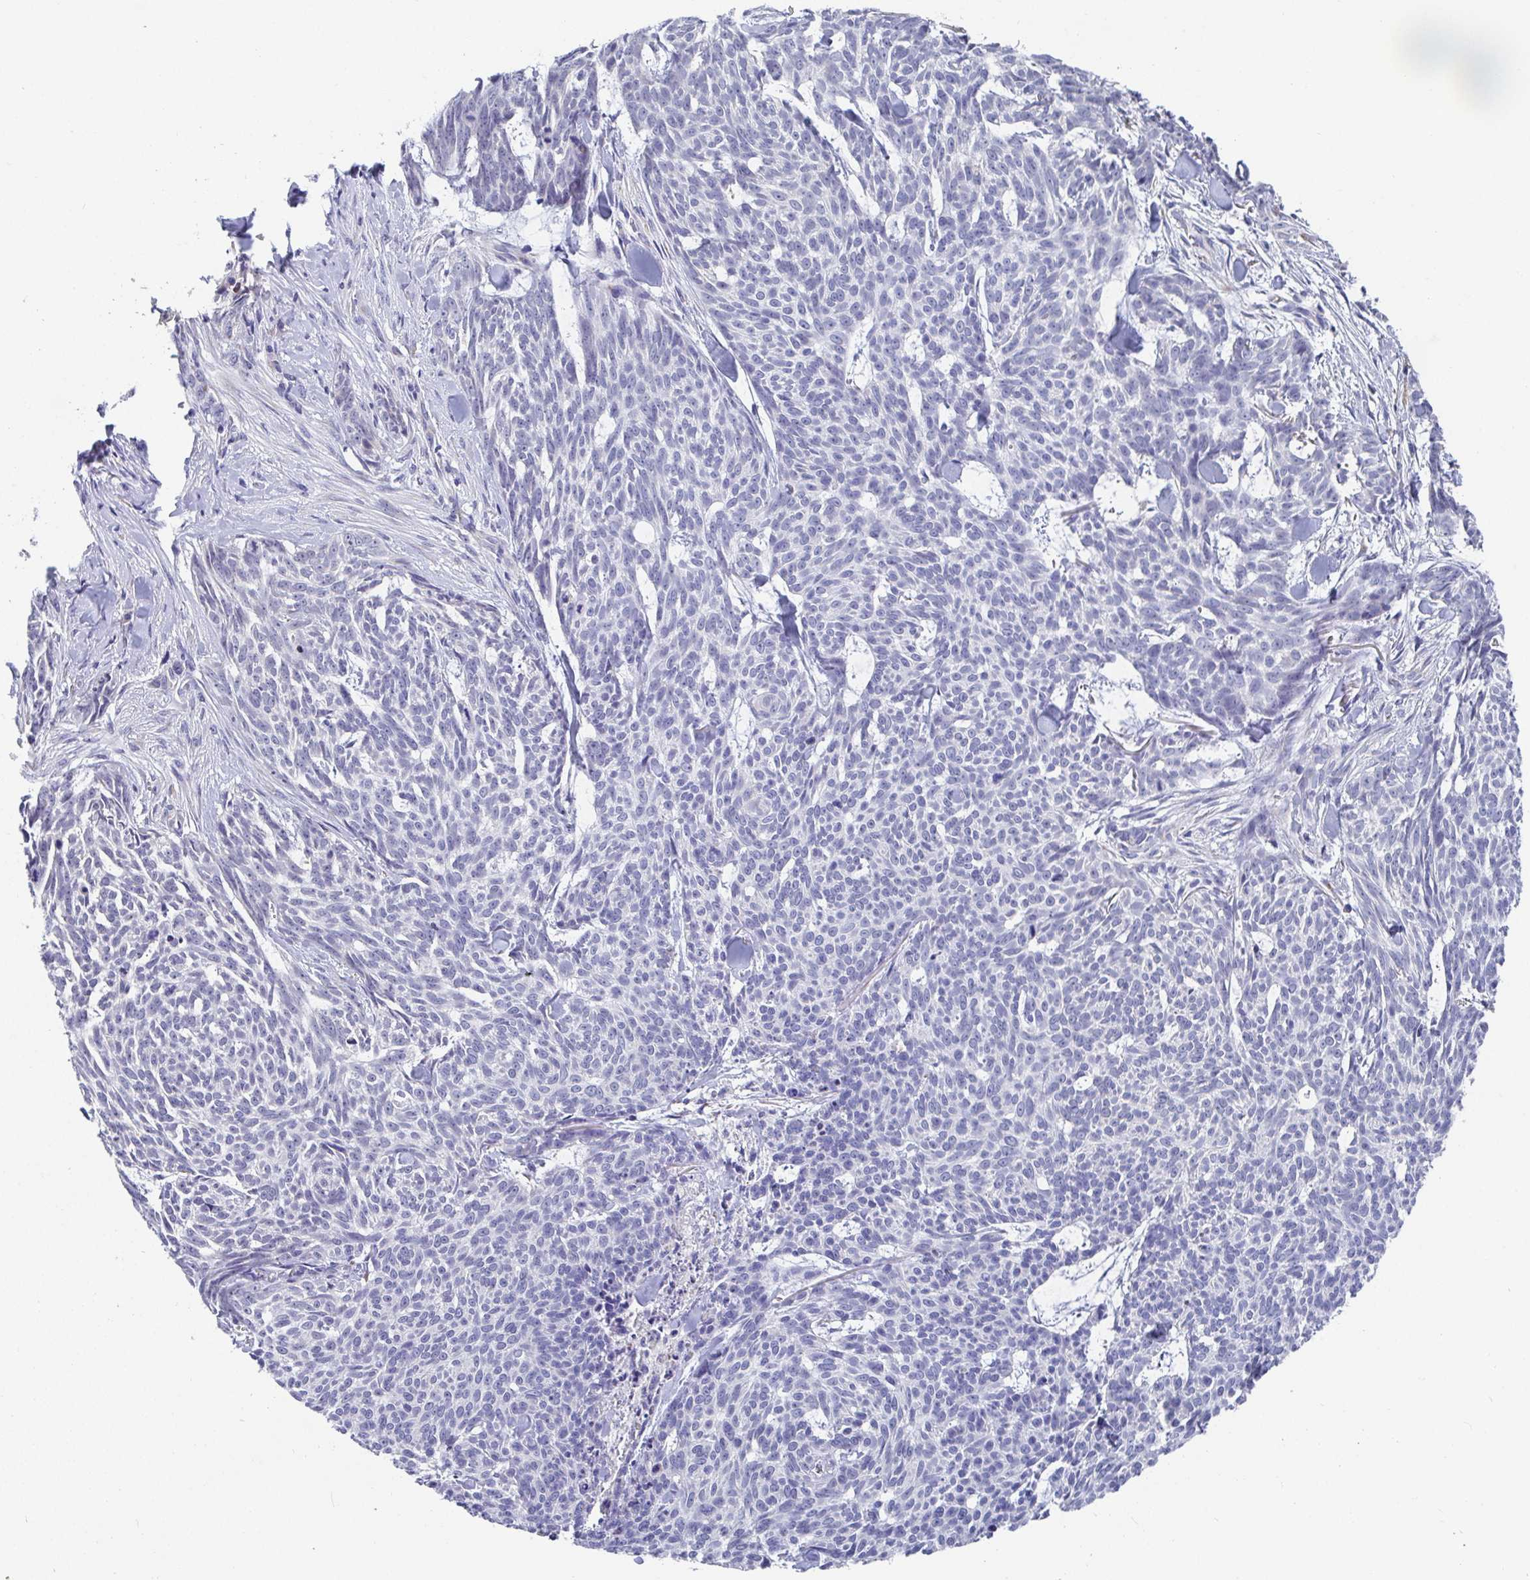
{"staining": {"intensity": "negative", "quantity": "none", "location": "none"}, "tissue": "skin cancer", "cell_type": "Tumor cells", "image_type": "cancer", "snomed": [{"axis": "morphology", "description": "Basal cell carcinoma"}, {"axis": "topography", "description": "Skin"}], "caption": "The histopathology image reveals no significant positivity in tumor cells of skin cancer (basal cell carcinoma).", "gene": "TAS2R39", "patient": {"sex": "female", "age": 93}}